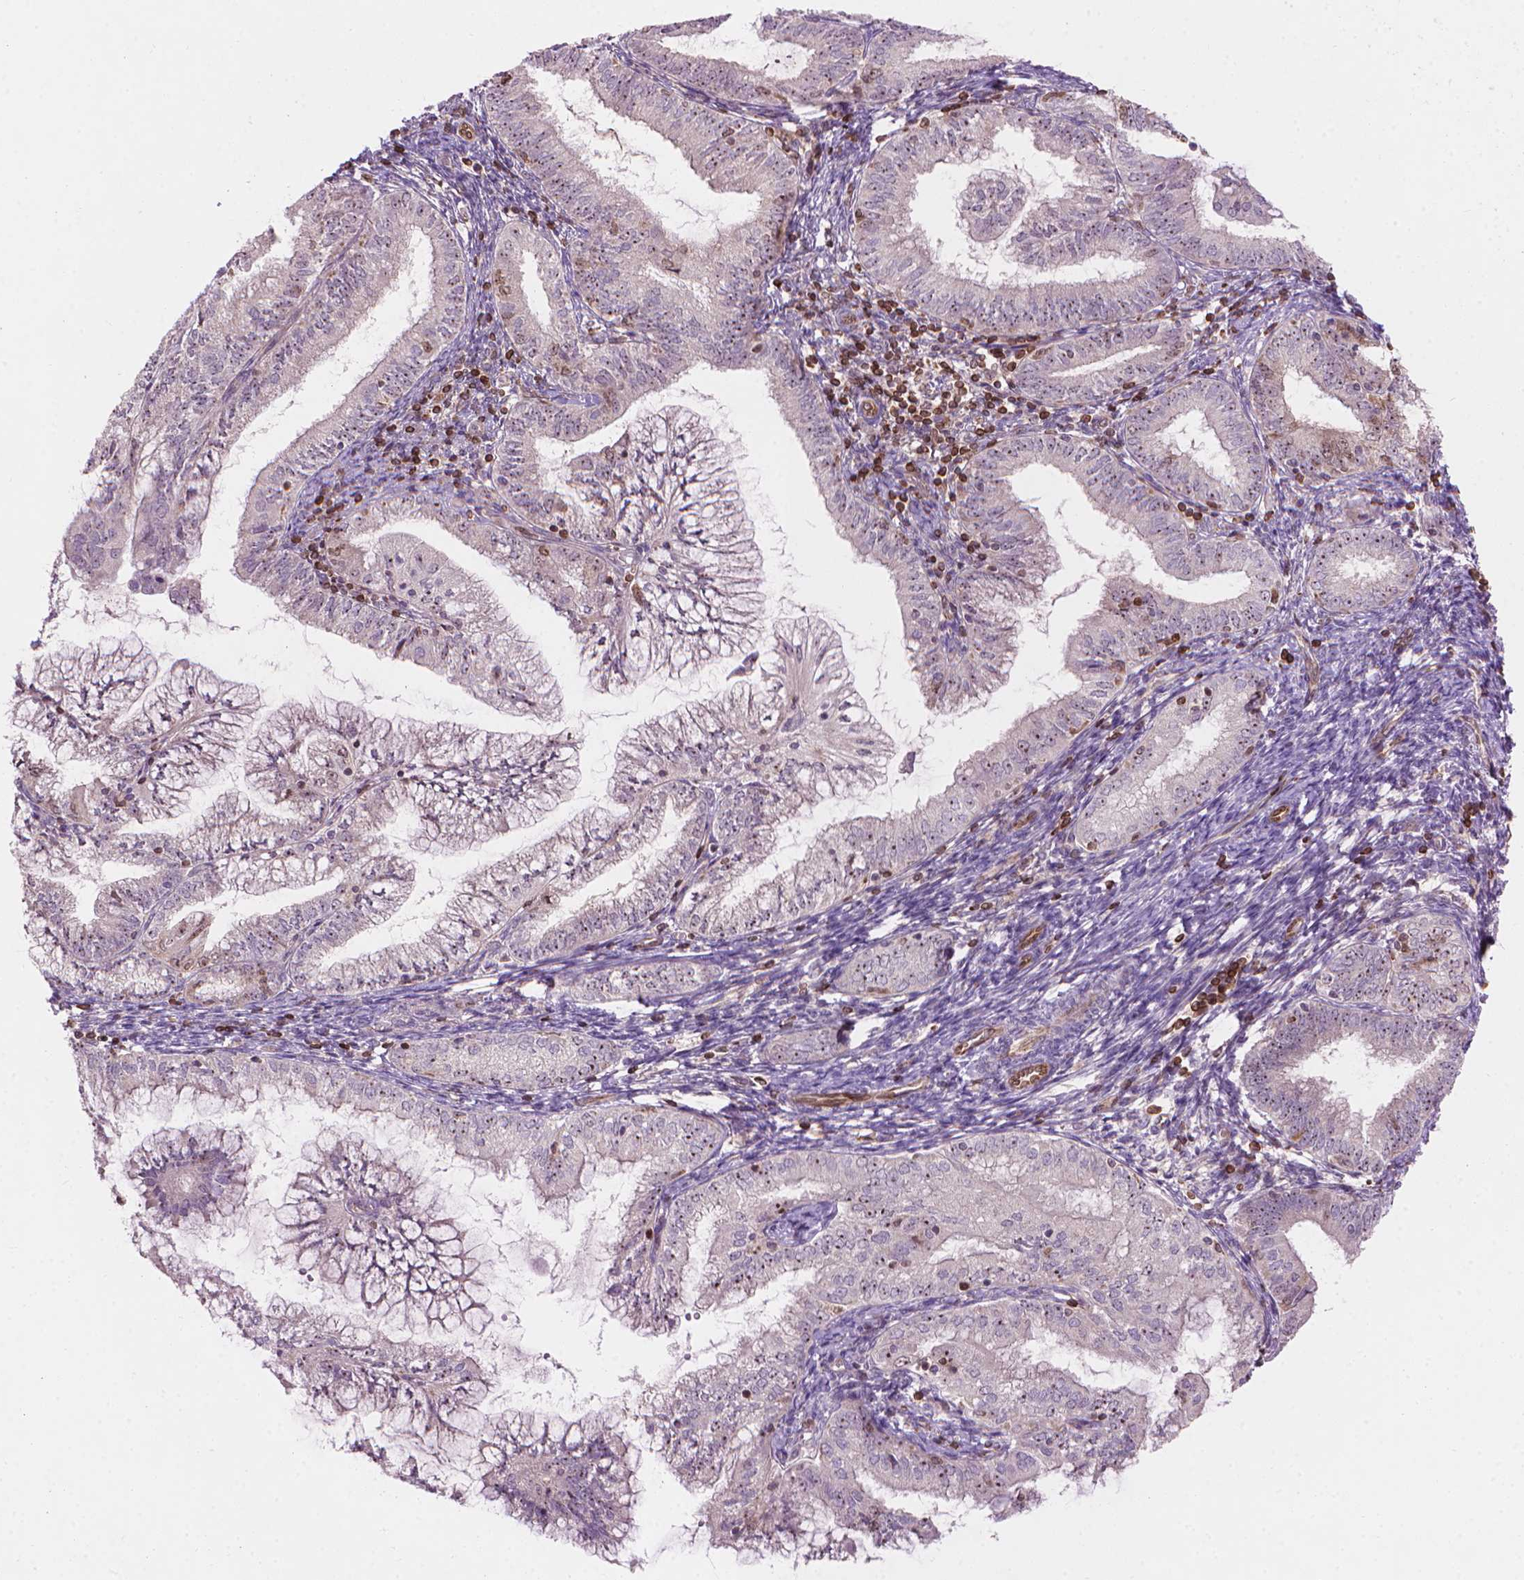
{"staining": {"intensity": "negative", "quantity": "none", "location": "none"}, "tissue": "endometrial cancer", "cell_type": "Tumor cells", "image_type": "cancer", "snomed": [{"axis": "morphology", "description": "Adenocarcinoma, NOS"}, {"axis": "topography", "description": "Endometrium"}], "caption": "This is an immunohistochemistry micrograph of human endometrial cancer. There is no staining in tumor cells.", "gene": "SMC2", "patient": {"sex": "female", "age": 55}}